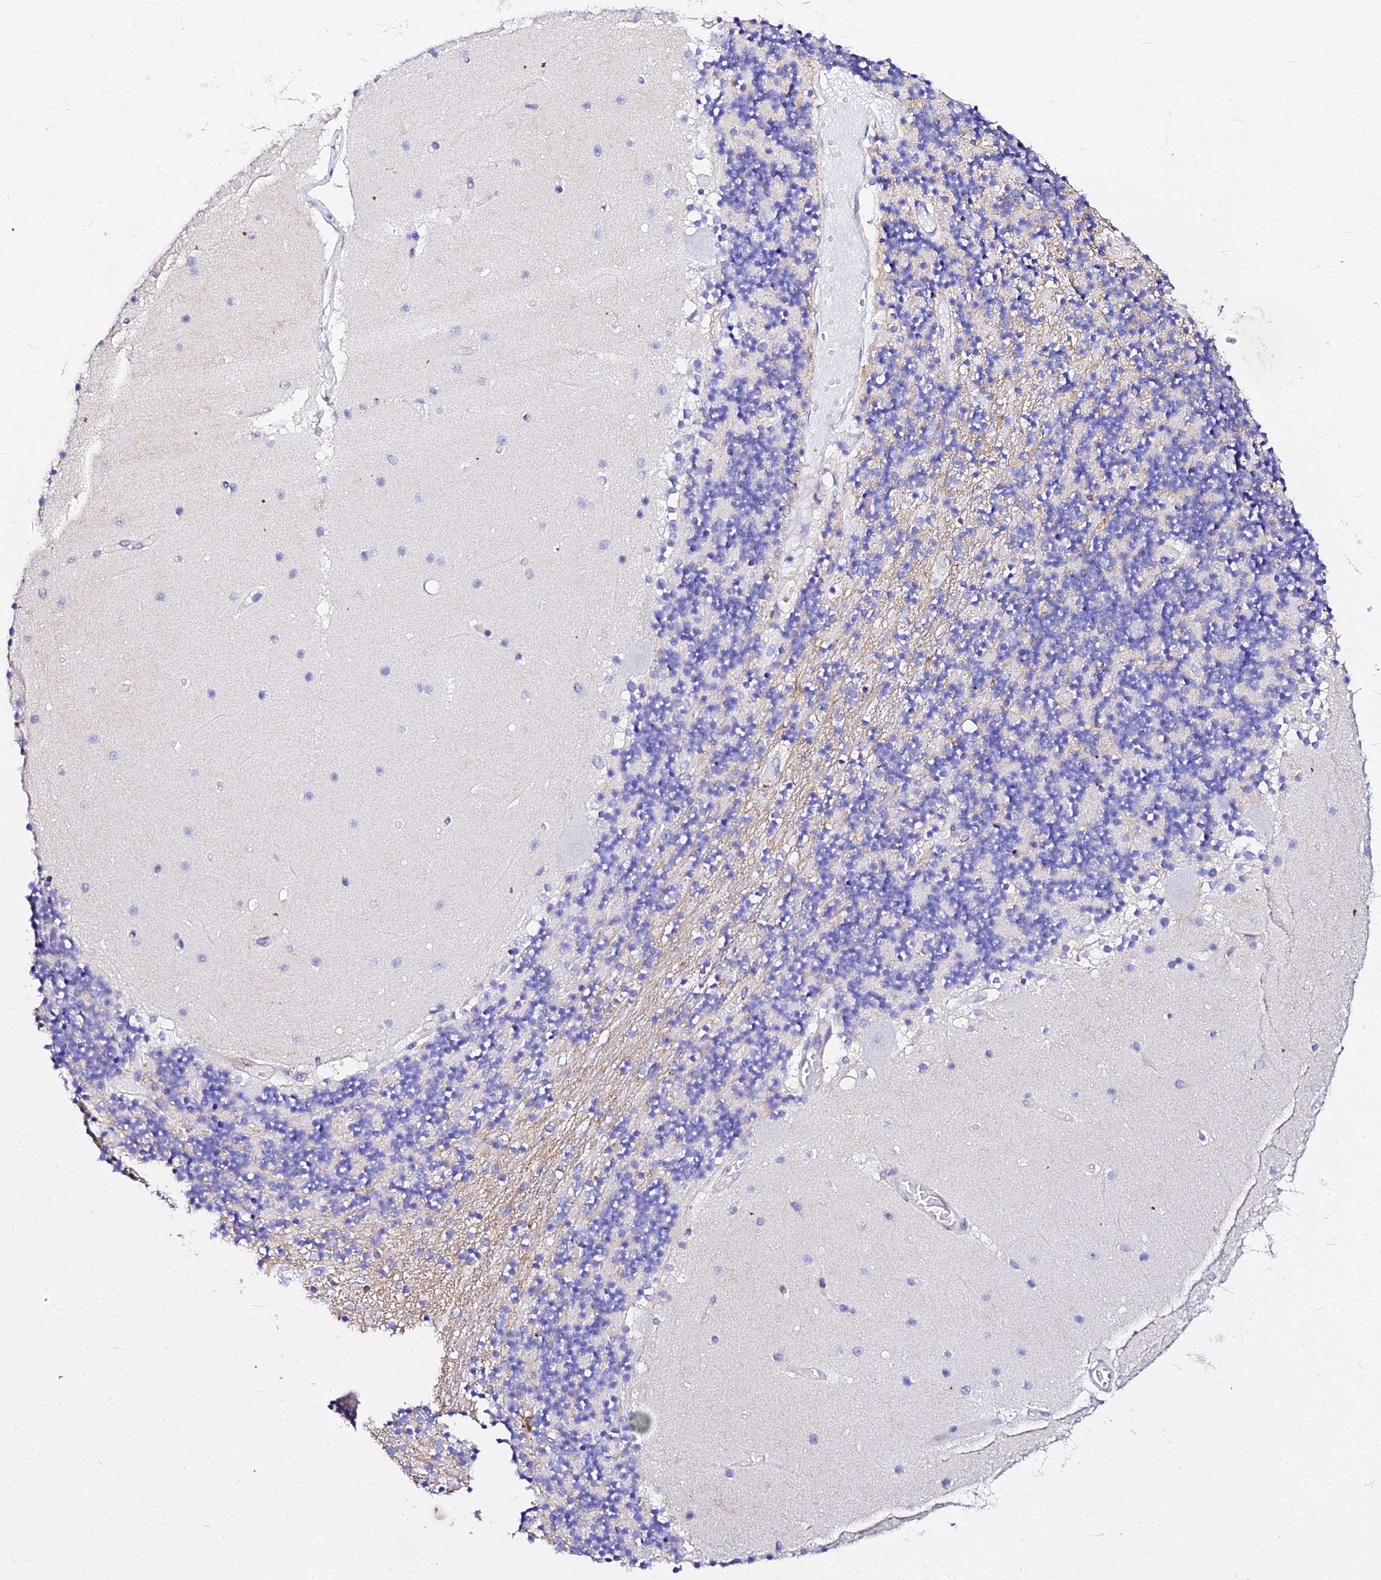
{"staining": {"intensity": "negative", "quantity": "none", "location": "none"}, "tissue": "cerebellum", "cell_type": "Cells in granular layer", "image_type": "normal", "snomed": [{"axis": "morphology", "description": "Normal tissue, NOS"}, {"axis": "topography", "description": "Cerebellum"}], "caption": "Normal cerebellum was stained to show a protein in brown. There is no significant expression in cells in granular layer. Brightfield microscopy of IHC stained with DAB (3,3'-diaminobenzidine) (brown) and hematoxylin (blue), captured at high magnification.", "gene": "DAW1", "patient": {"sex": "female", "age": 28}}